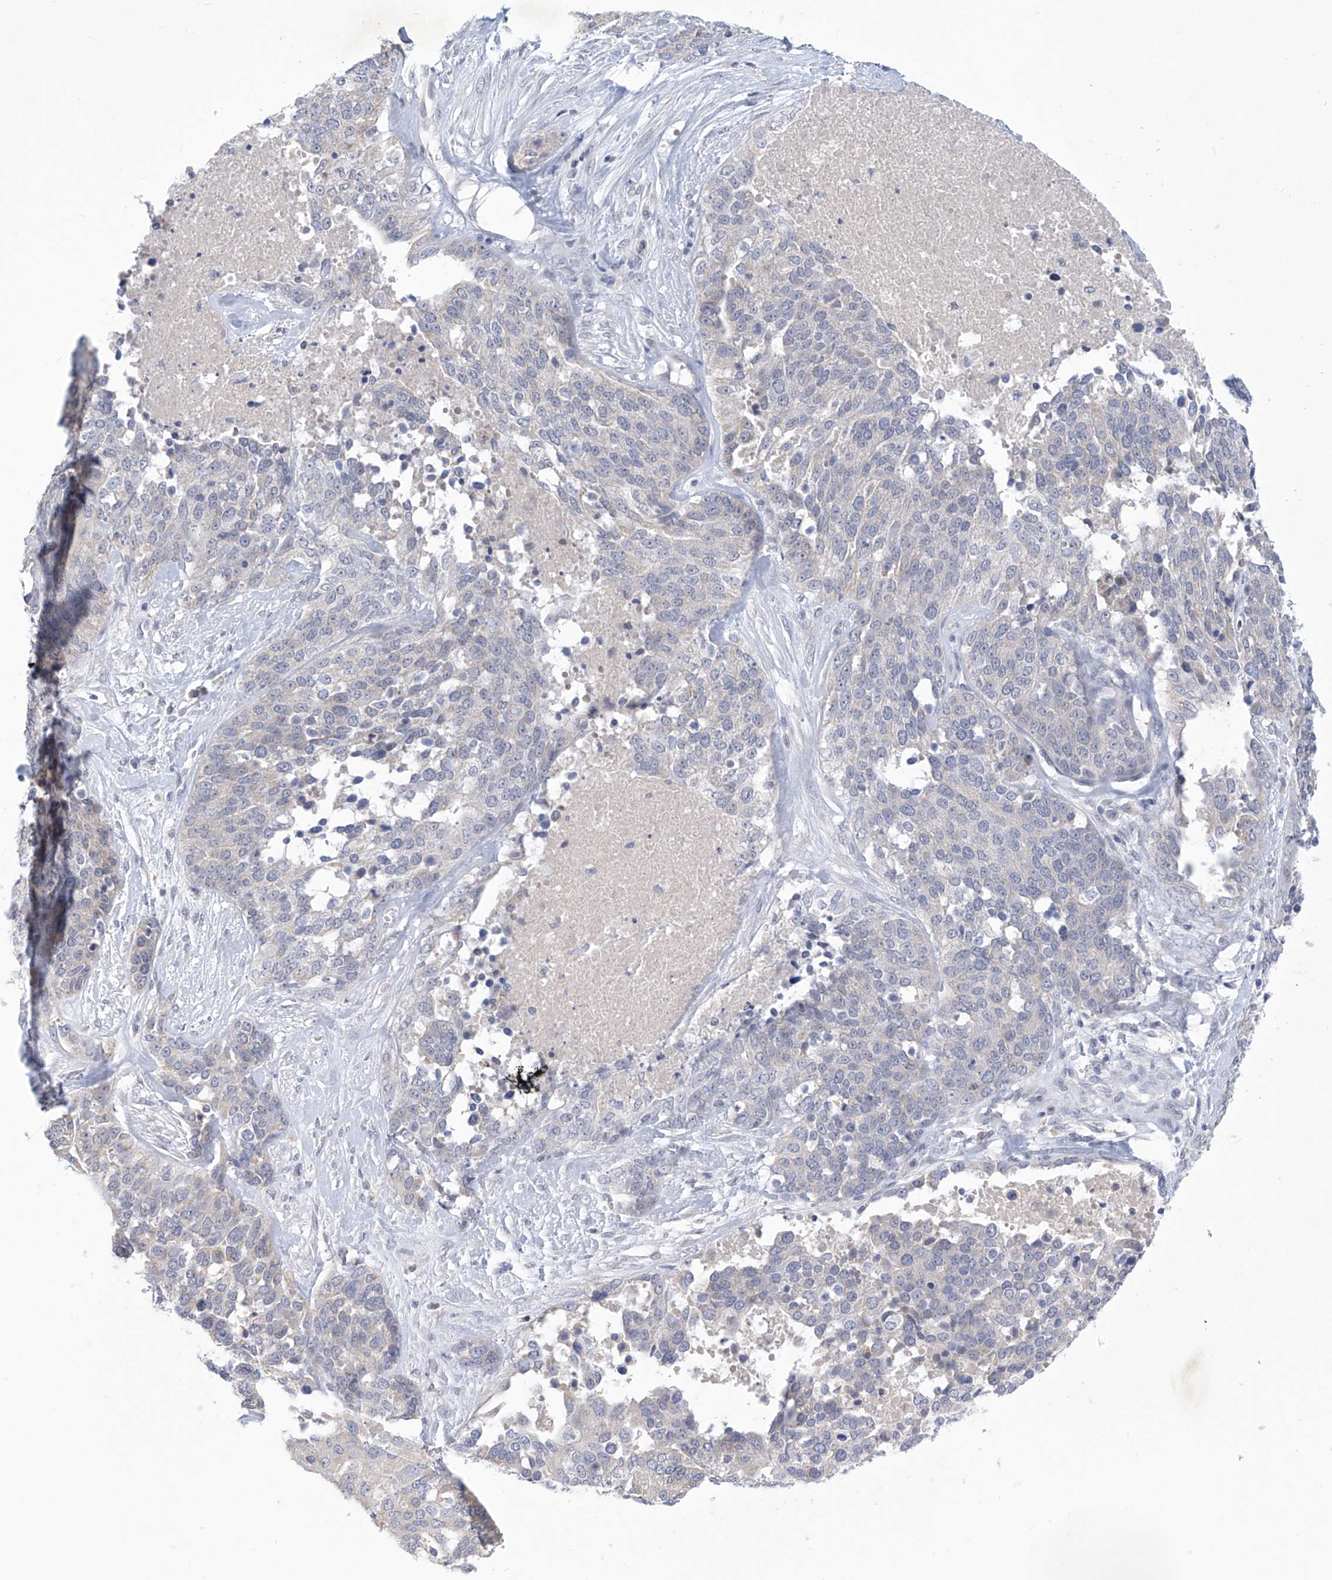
{"staining": {"intensity": "negative", "quantity": "none", "location": "none"}, "tissue": "ovarian cancer", "cell_type": "Tumor cells", "image_type": "cancer", "snomed": [{"axis": "morphology", "description": "Cystadenocarcinoma, serous, NOS"}, {"axis": "topography", "description": "Ovary"}], "caption": "This is a micrograph of immunohistochemistry staining of ovarian cancer, which shows no expression in tumor cells.", "gene": "IBA57", "patient": {"sex": "female", "age": 44}}